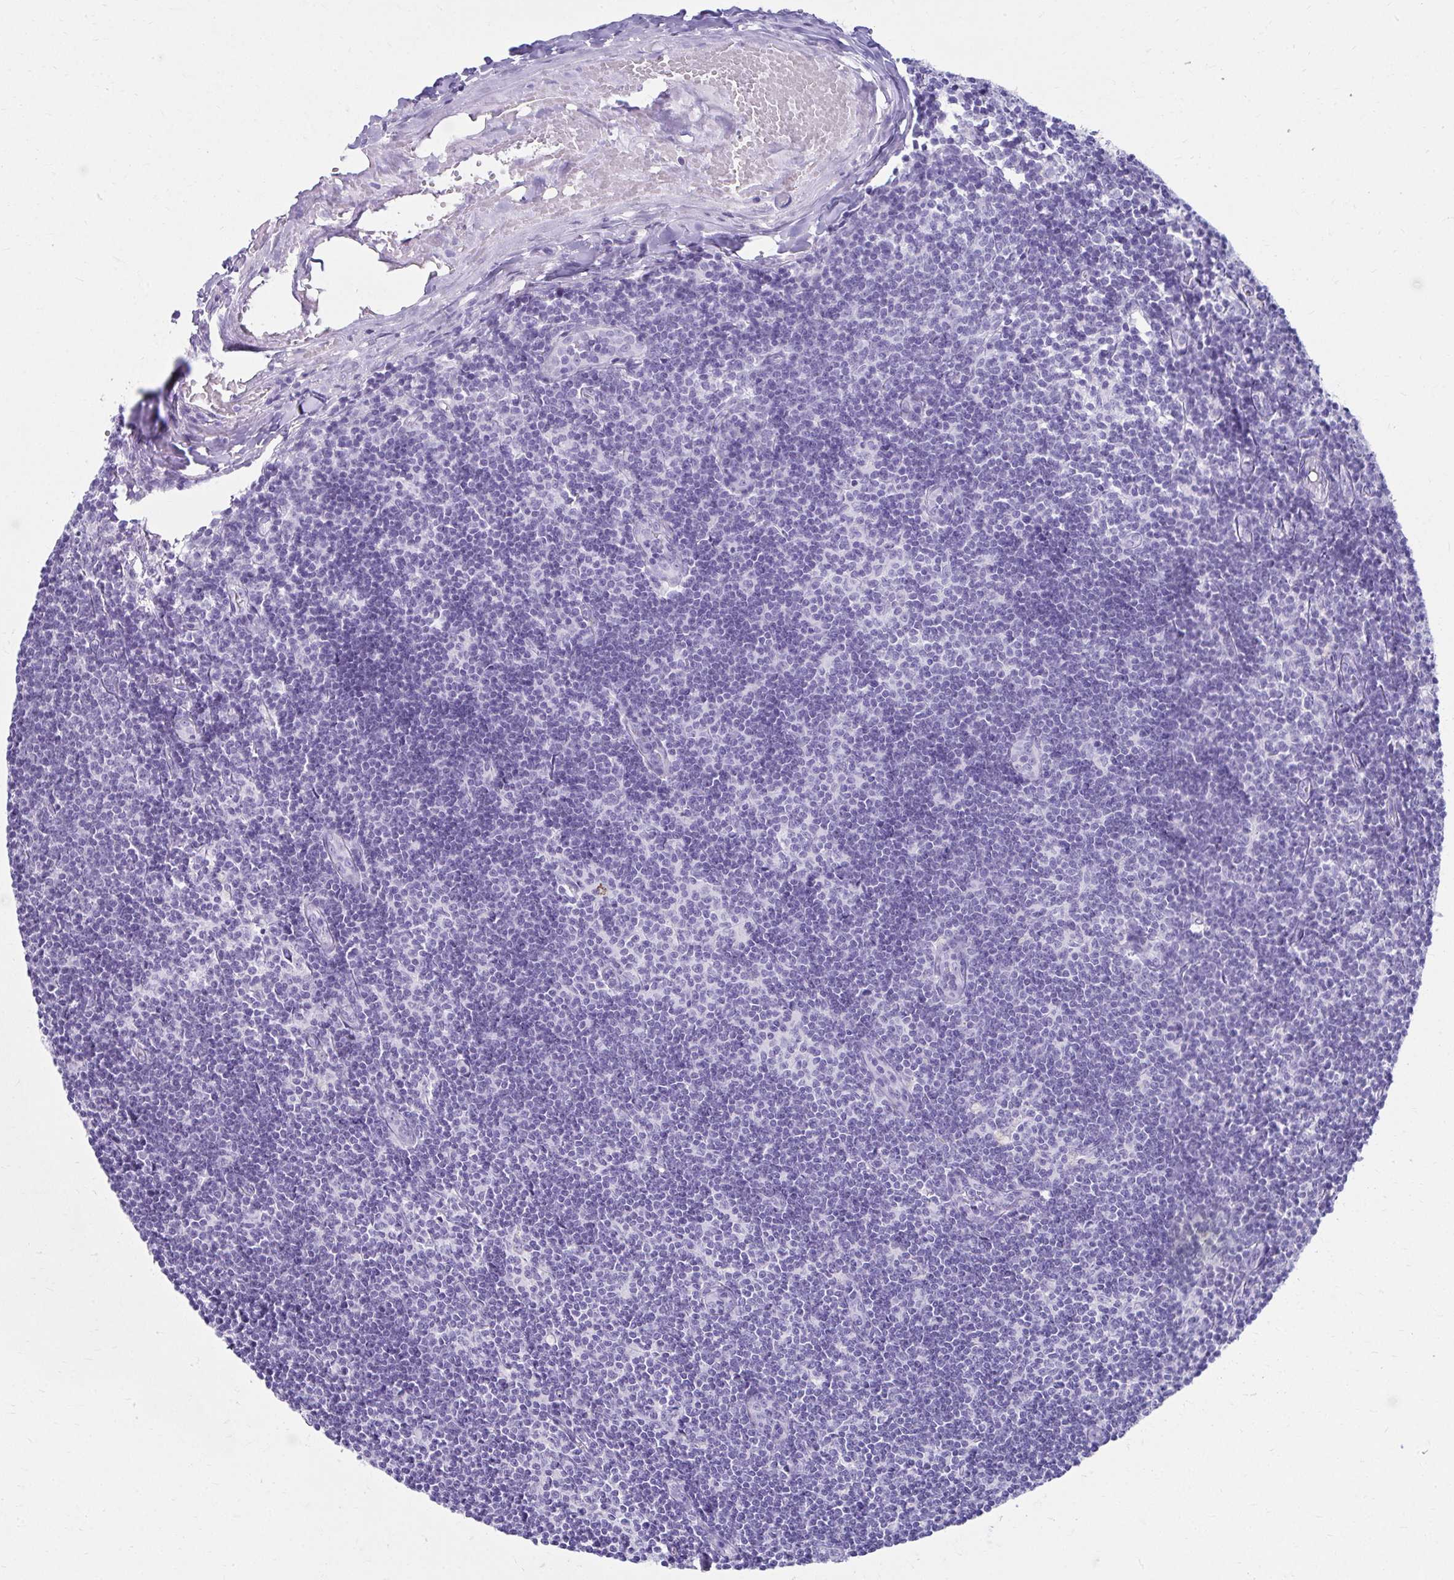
{"staining": {"intensity": "negative", "quantity": "none", "location": "none"}, "tissue": "lymph node", "cell_type": "Germinal center cells", "image_type": "normal", "snomed": [{"axis": "morphology", "description": "Normal tissue, NOS"}, {"axis": "topography", "description": "Lymph node"}], "caption": "High magnification brightfield microscopy of normal lymph node stained with DAB (brown) and counterstained with hematoxylin (blue): germinal center cells show no significant positivity. Brightfield microscopy of immunohistochemistry stained with DAB (brown) and hematoxylin (blue), captured at high magnification.", "gene": "ATP4B", "patient": {"sex": "female", "age": 31}}